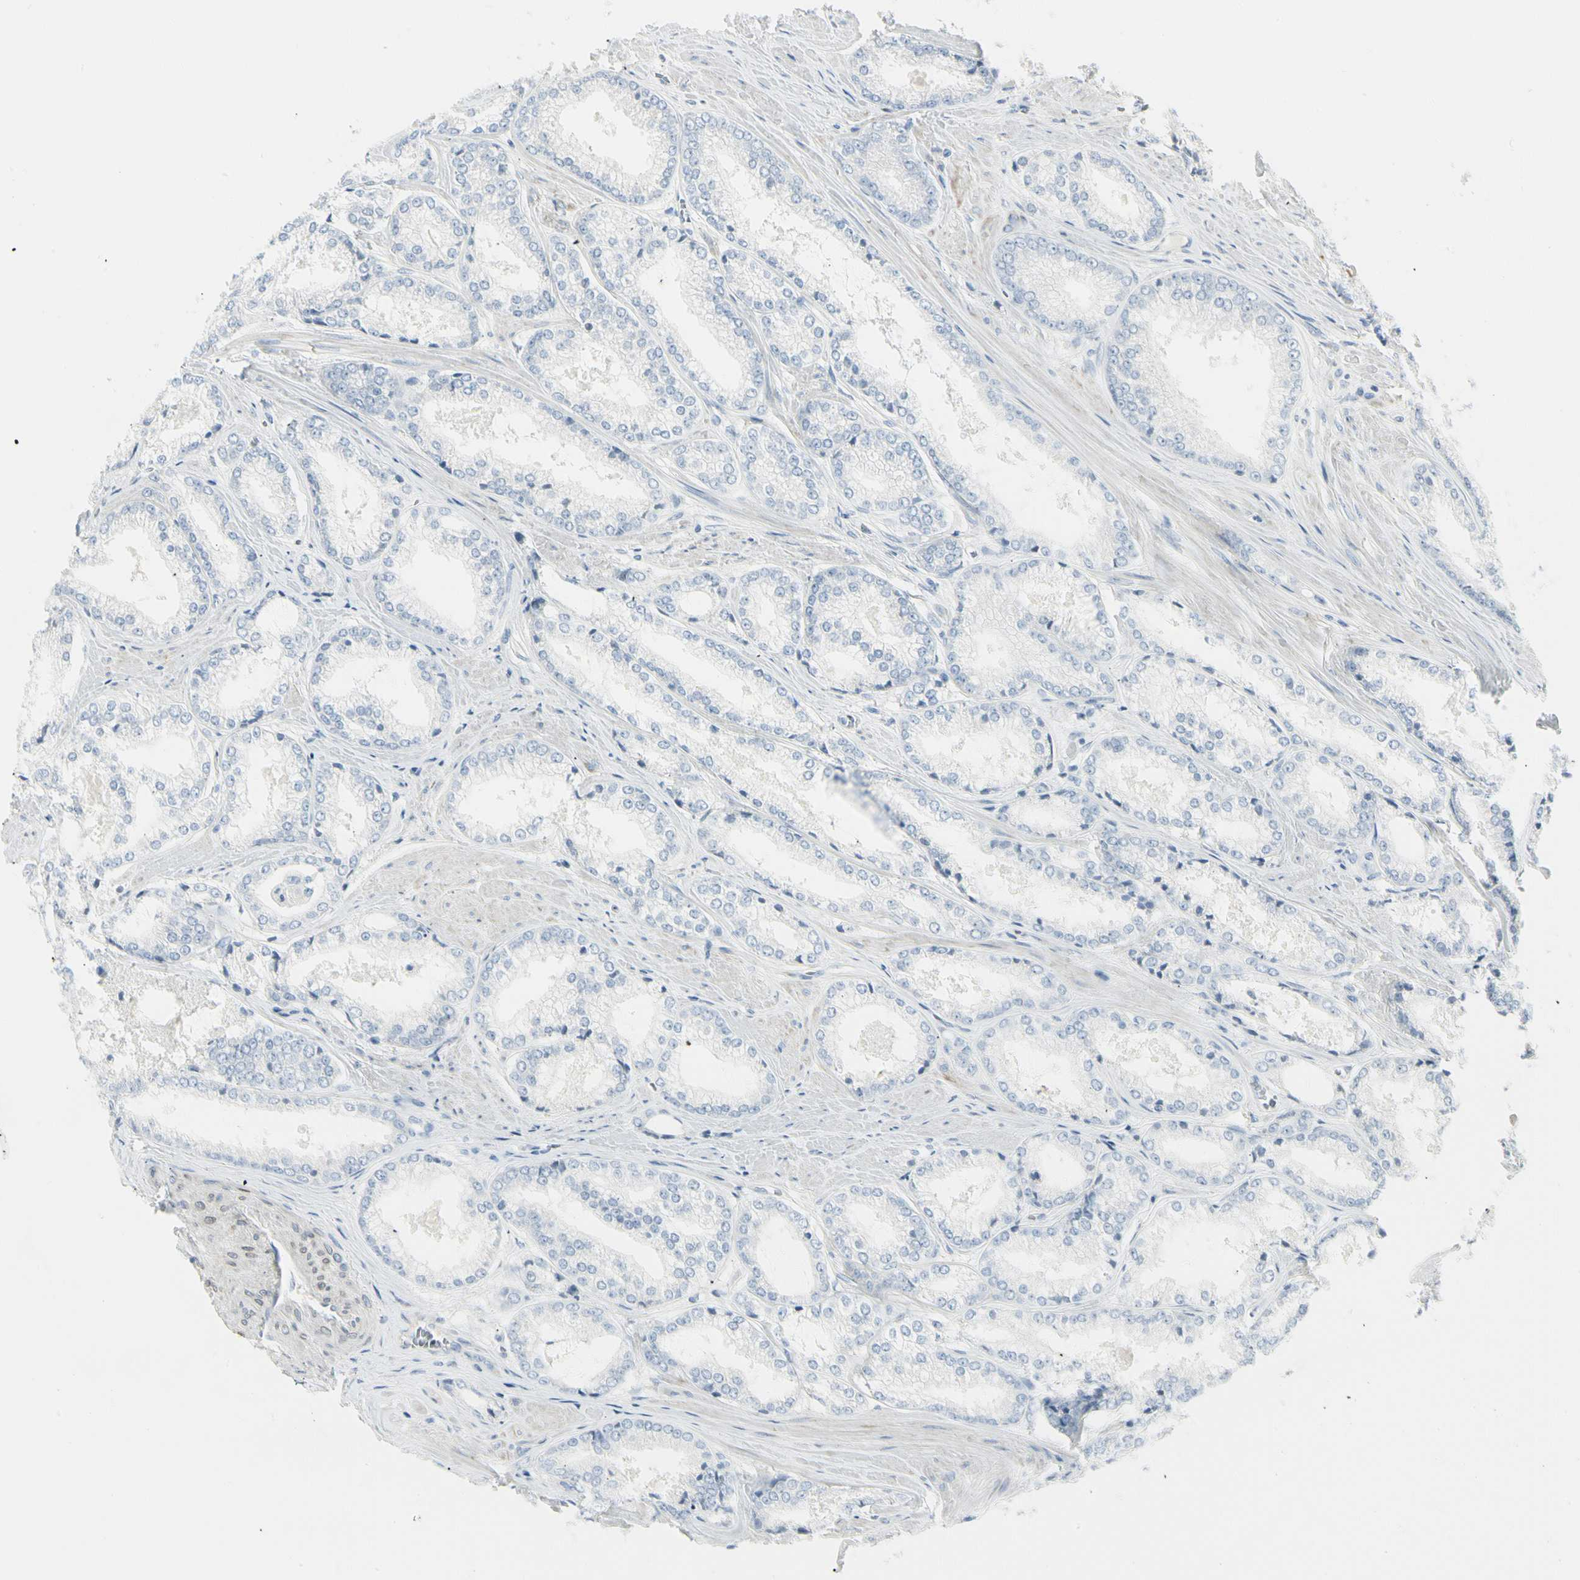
{"staining": {"intensity": "negative", "quantity": "none", "location": "none"}, "tissue": "prostate cancer", "cell_type": "Tumor cells", "image_type": "cancer", "snomed": [{"axis": "morphology", "description": "Adenocarcinoma, Low grade"}, {"axis": "topography", "description": "Prostate"}], "caption": "Micrograph shows no significant protein expression in tumor cells of prostate cancer (low-grade adenocarcinoma).", "gene": "TNFSF11", "patient": {"sex": "male", "age": 64}}